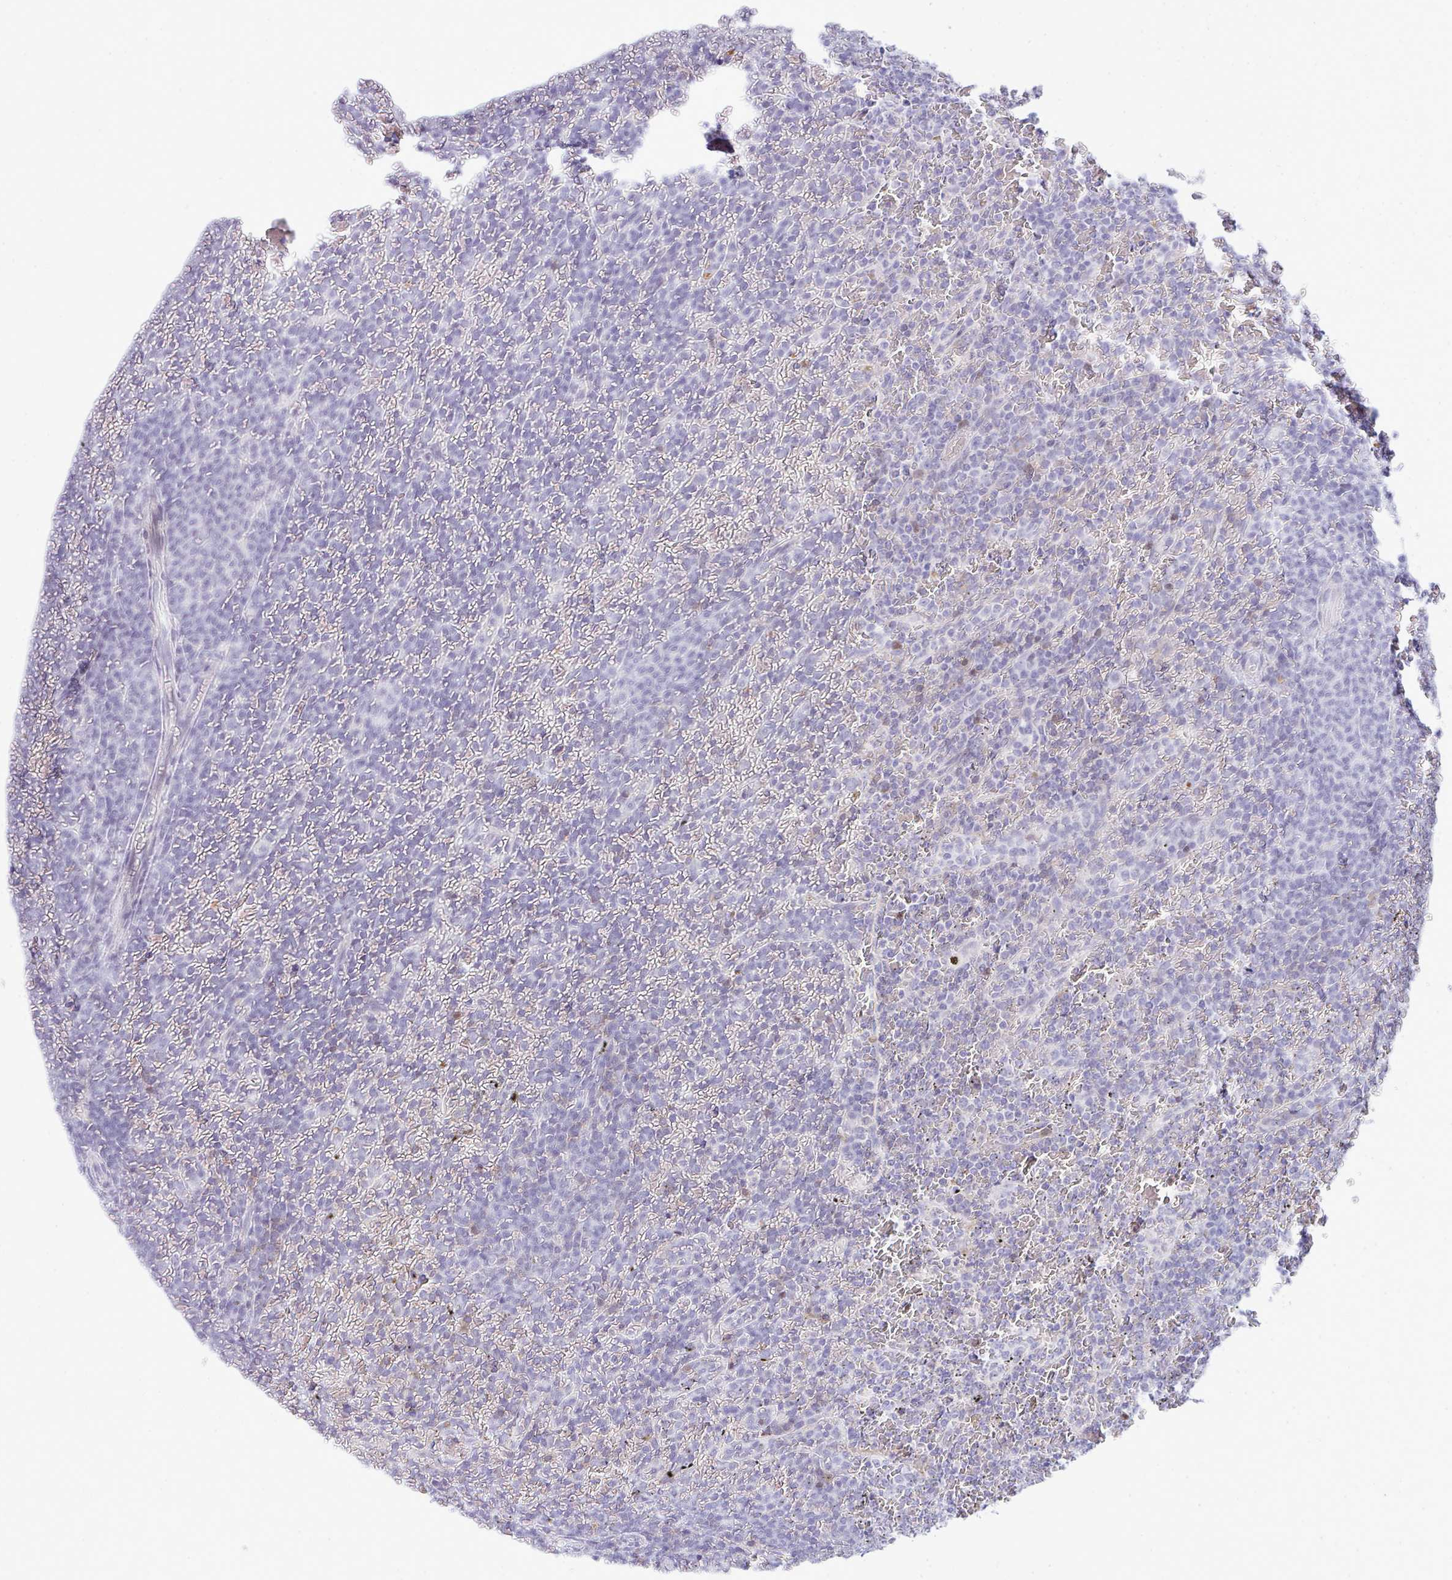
{"staining": {"intensity": "negative", "quantity": "none", "location": "none"}, "tissue": "lymphoma", "cell_type": "Tumor cells", "image_type": "cancer", "snomed": [{"axis": "morphology", "description": "Malignant lymphoma, non-Hodgkin's type, Low grade"}, {"axis": "topography", "description": "Spleen"}], "caption": "The histopathology image demonstrates no staining of tumor cells in low-grade malignant lymphoma, non-Hodgkin's type.", "gene": "ZNF182", "patient": {"sex": "female", "age": 77}}